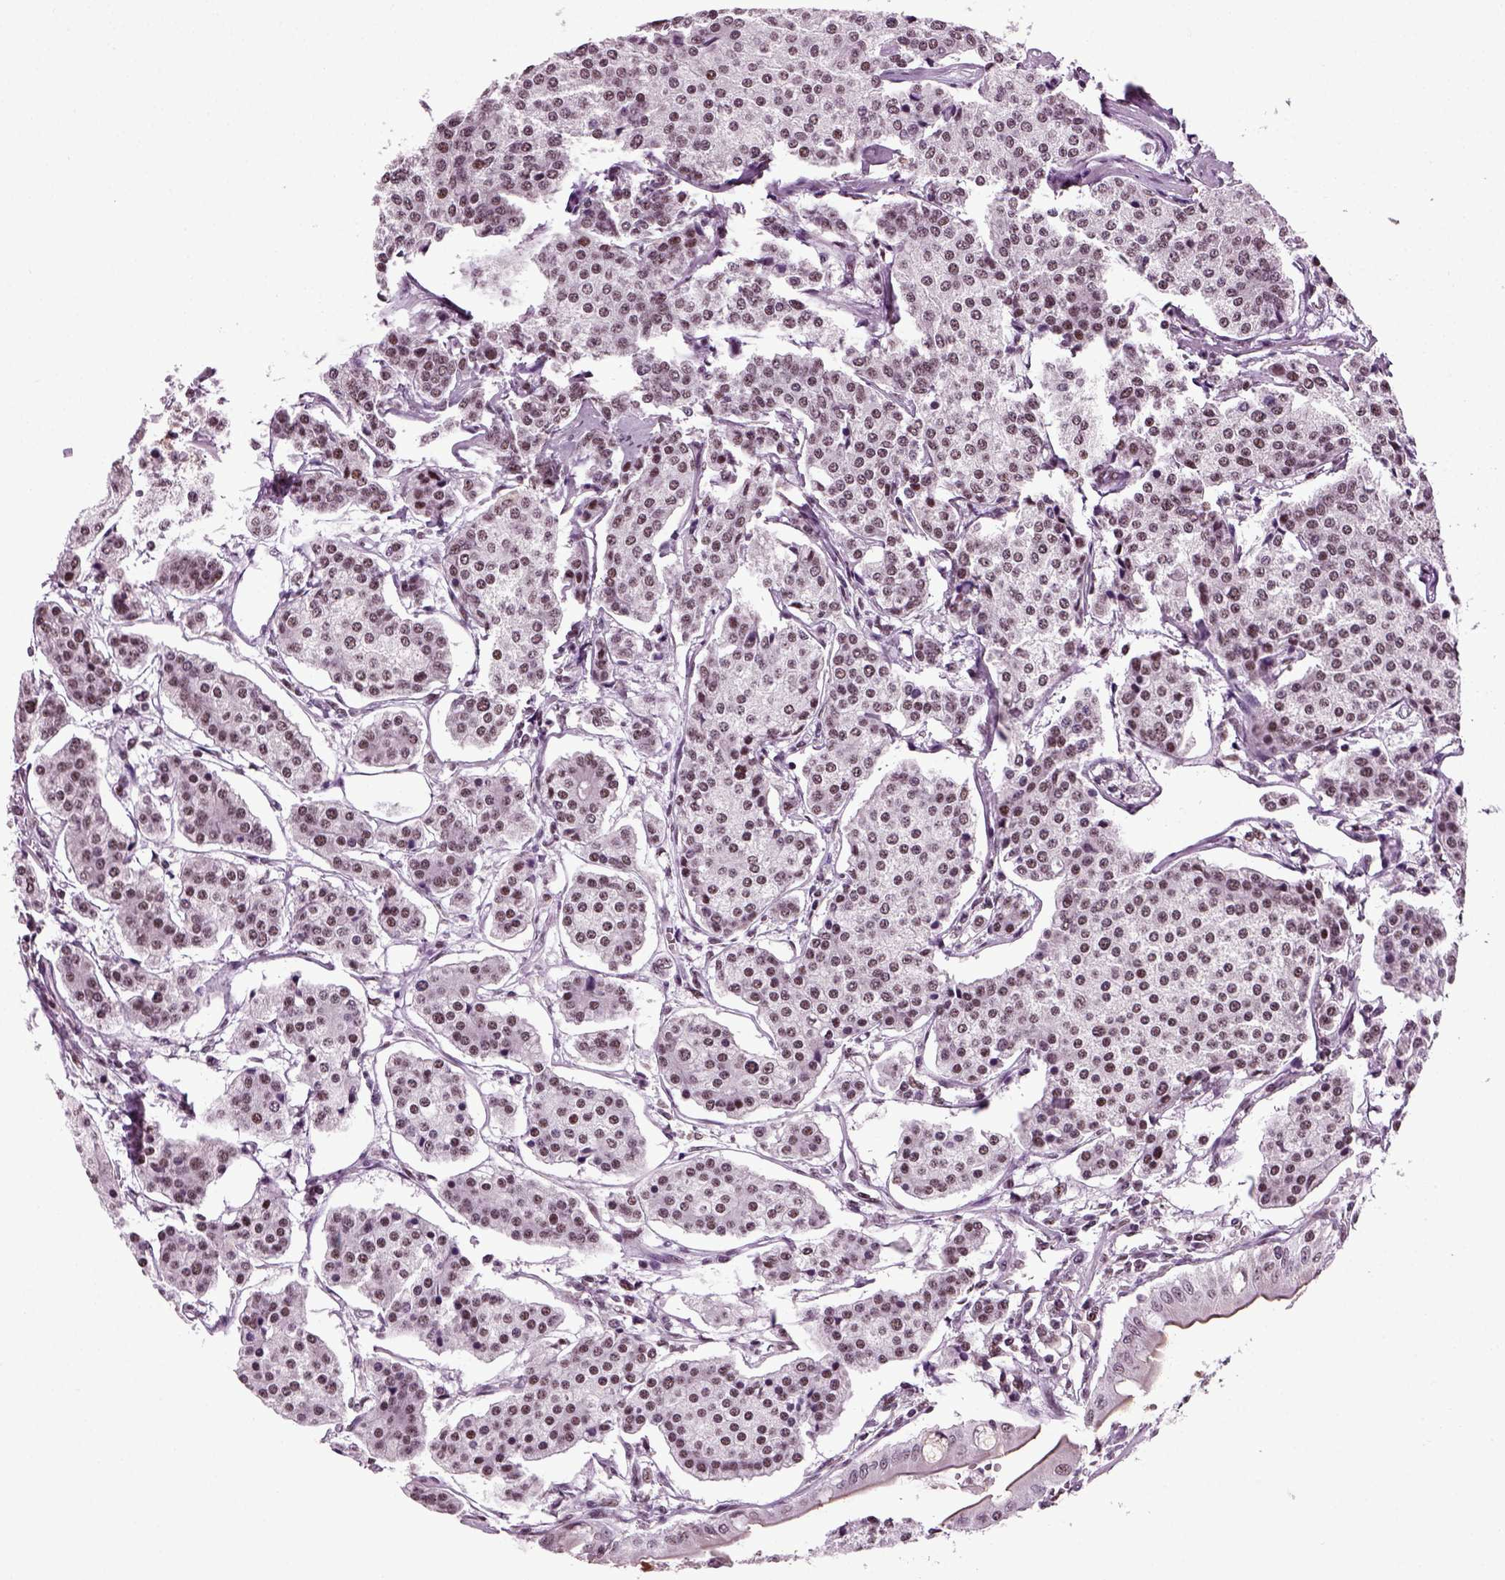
{"staining": {"intensity": "weak", "quantity": "<25%", "location": "nuclear"}, "tissue": "carcinoid", "cell_type": "Tumor cells", "image_type": "cancer", "snomed": [{"axis": "morphology", "description": "Carcinoid, malignant, NOS"}, {"axis": "topography", "description": "Small intestine"}], "caption": "High magnification brightfield microscopy of carcinoid stained with DAB (brown) and counterstained with hematoxylin (blue): tumor cells show no significant positivity.", "gene": "RCOR3", "patient": {"sex": "female", "age": 65}}